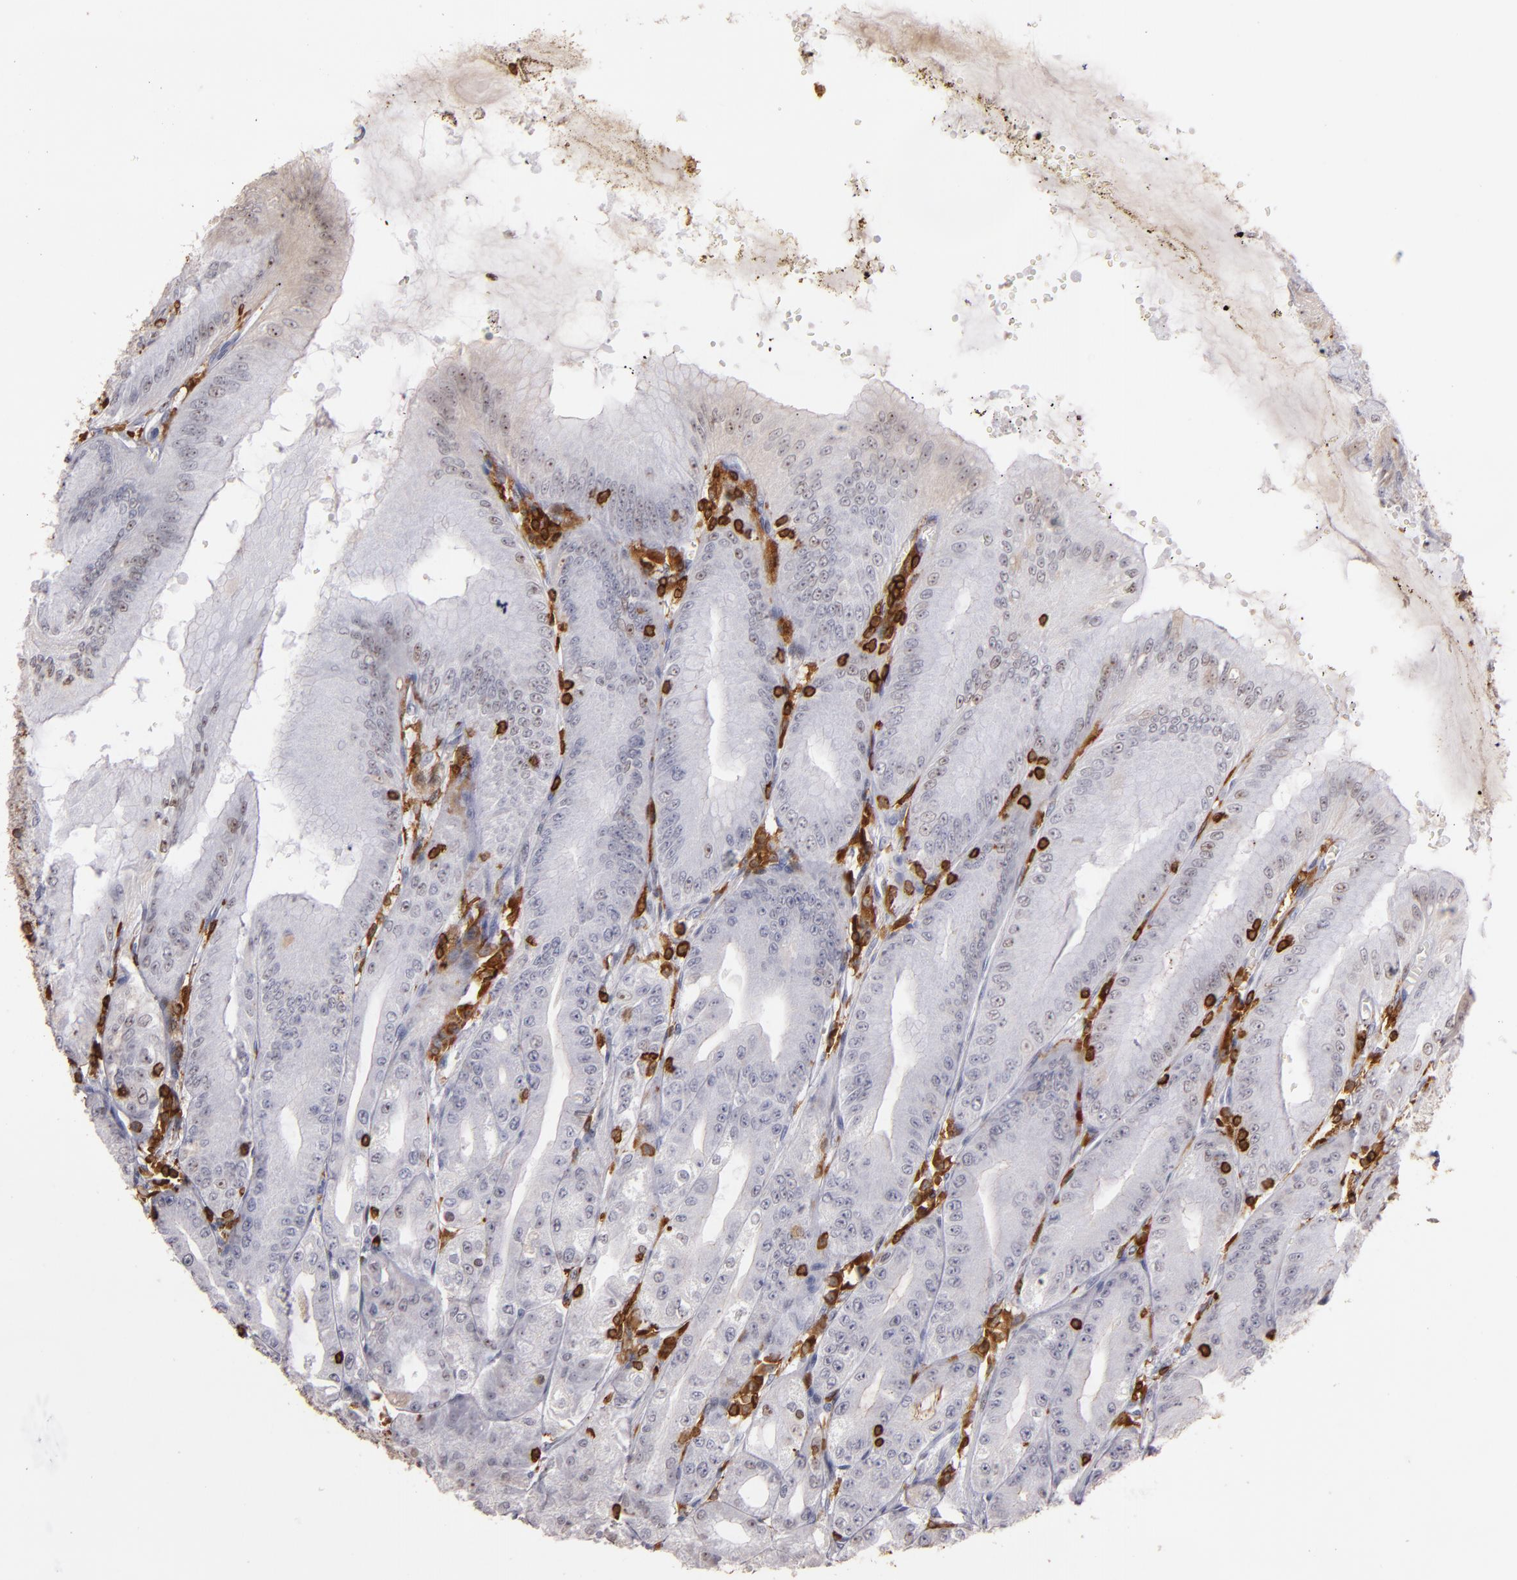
{"staining": {"intensity": "moderate", "quantity": ">75%", "location": "nuclear"}, "tissue": "stomach", "cell_type": "Glandular cells", "image_type": "normal", "snomed": [{"axis": "morphology", "description": "Normal tissue, NOS"}, {"axis": "topography", "description": "Stomach, lower"}], "caption": "About >75% of glandular cells in benign stomach demonstrate moderate nuclear protein staining as visualized by brown immunohistochemical staining.", "gene": "WAS", "patient": {"sex": "male", "age": 71}}